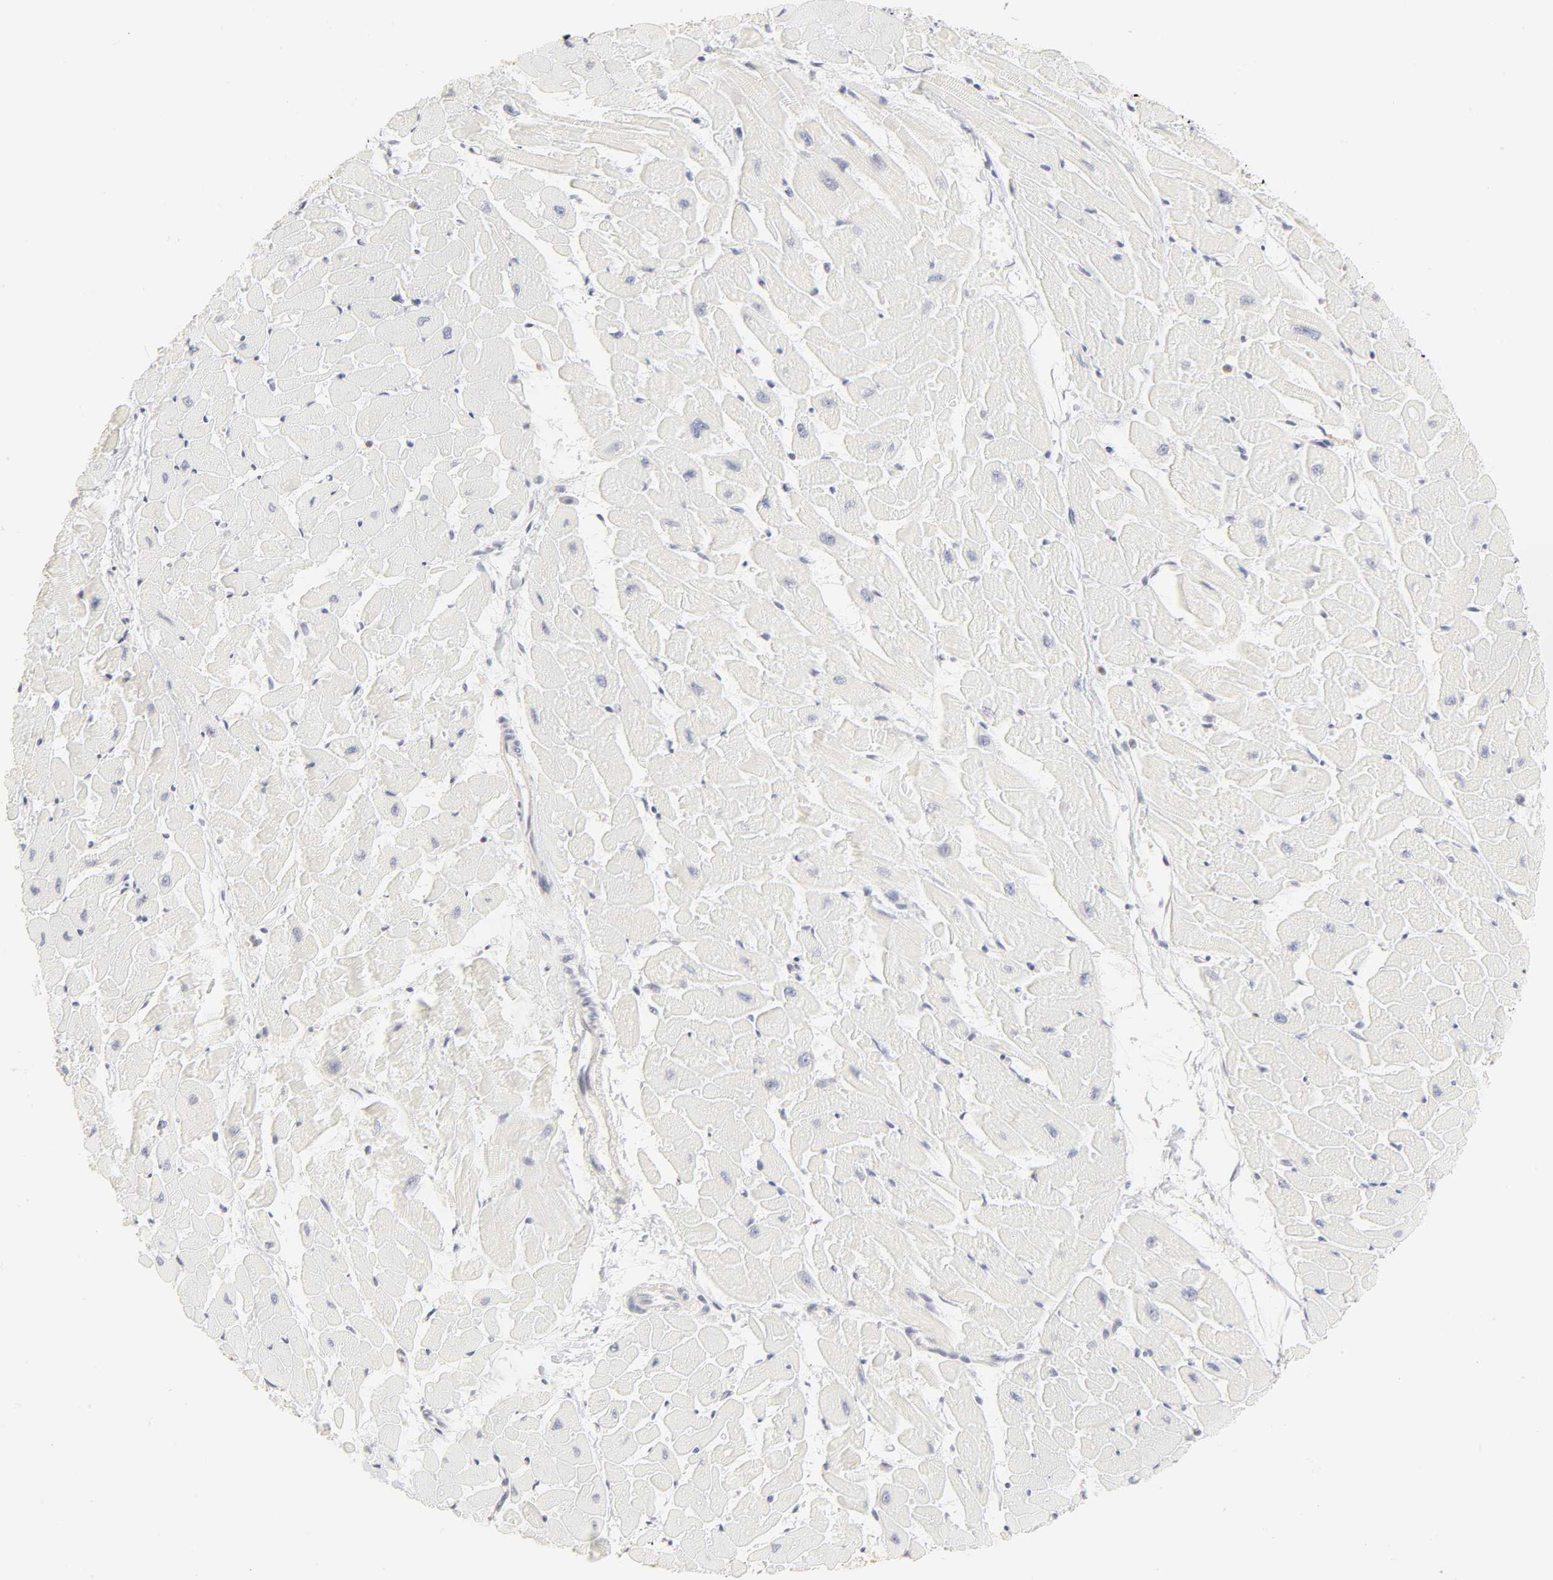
{"staining": {"intensity": "negative", "quantity": "none", "location": "none"}, "tissue": "heart muscle", "cell_type": "Cardiomyocytes", "image_type": "normal", "snomed": [{"axis": "morphology", "description": "Normal tissue, NOS"}, {"axis": "topography", "description": "Heart"}], "caption": "Heart muscle was stained to show a protein in brown. There is no significant expression in cardiomyocytes. (Stains: DAB (3,3'-diaminobenzidine) IHC with hematoxylin counter stain, Microscopy: brightfield microscopy at high magnification).", "gene": "KIF2A", "patient": {"sex": "female", "age": 19}}